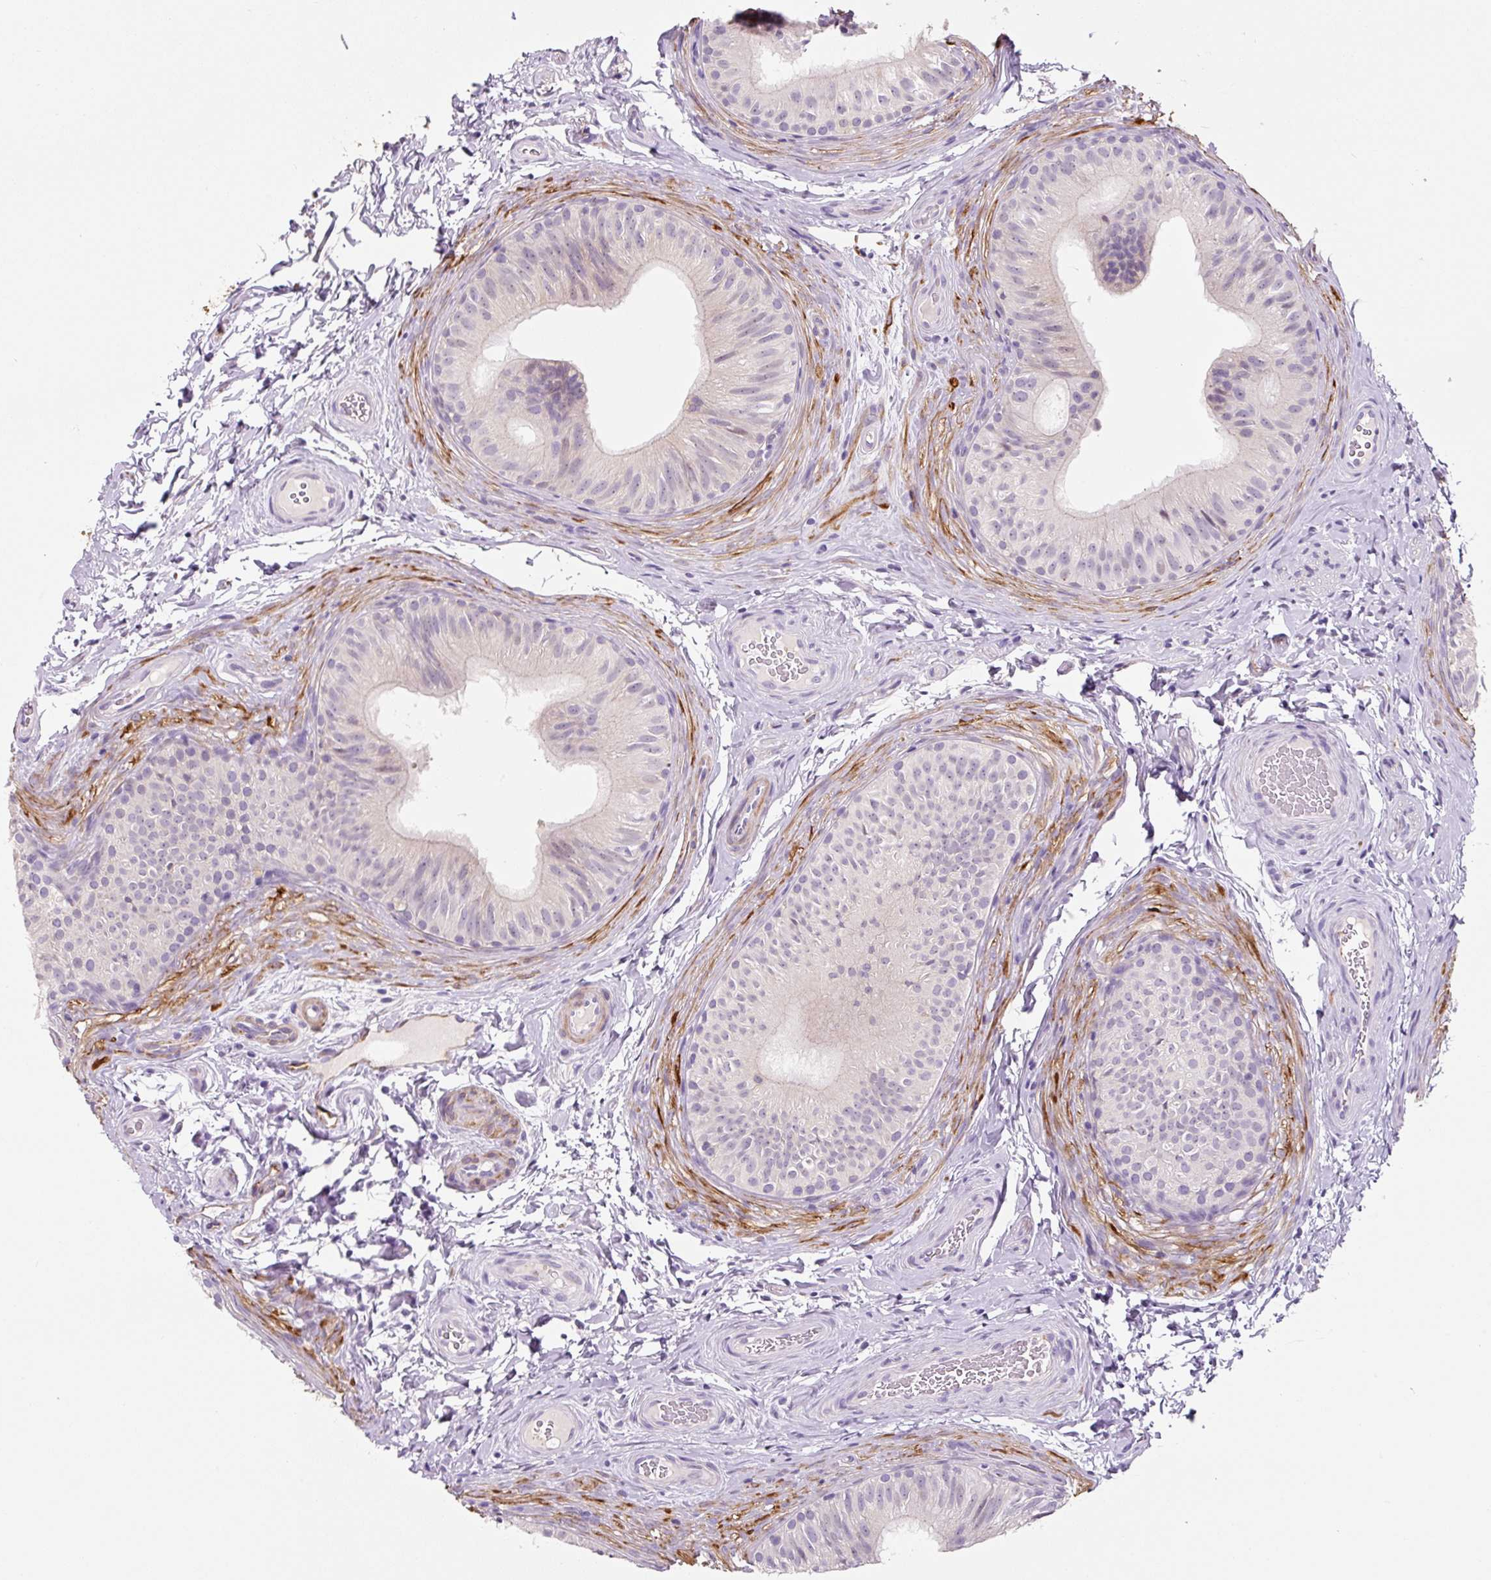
{"staining": {"intensity": "negative", "quantity": "none", "location": "none"}, "tissue": "epididymis", "cell_type": "Glandular cells", "image_type": "normal", "snomed": [{"axis": "morphology", "description": "Normal tissue, NOS"}, {"axis": "topography", "description": "Epididymis"}], "caption": "Unremarkable epididymis was stained to show a protein in brown. There is no significant staining in glandular cells. (Immunohistochemistry (ihc), brightfield microscopy, high magnification).", "gene": "CCL25", "patient": {"sex": "male", "age": 24}}